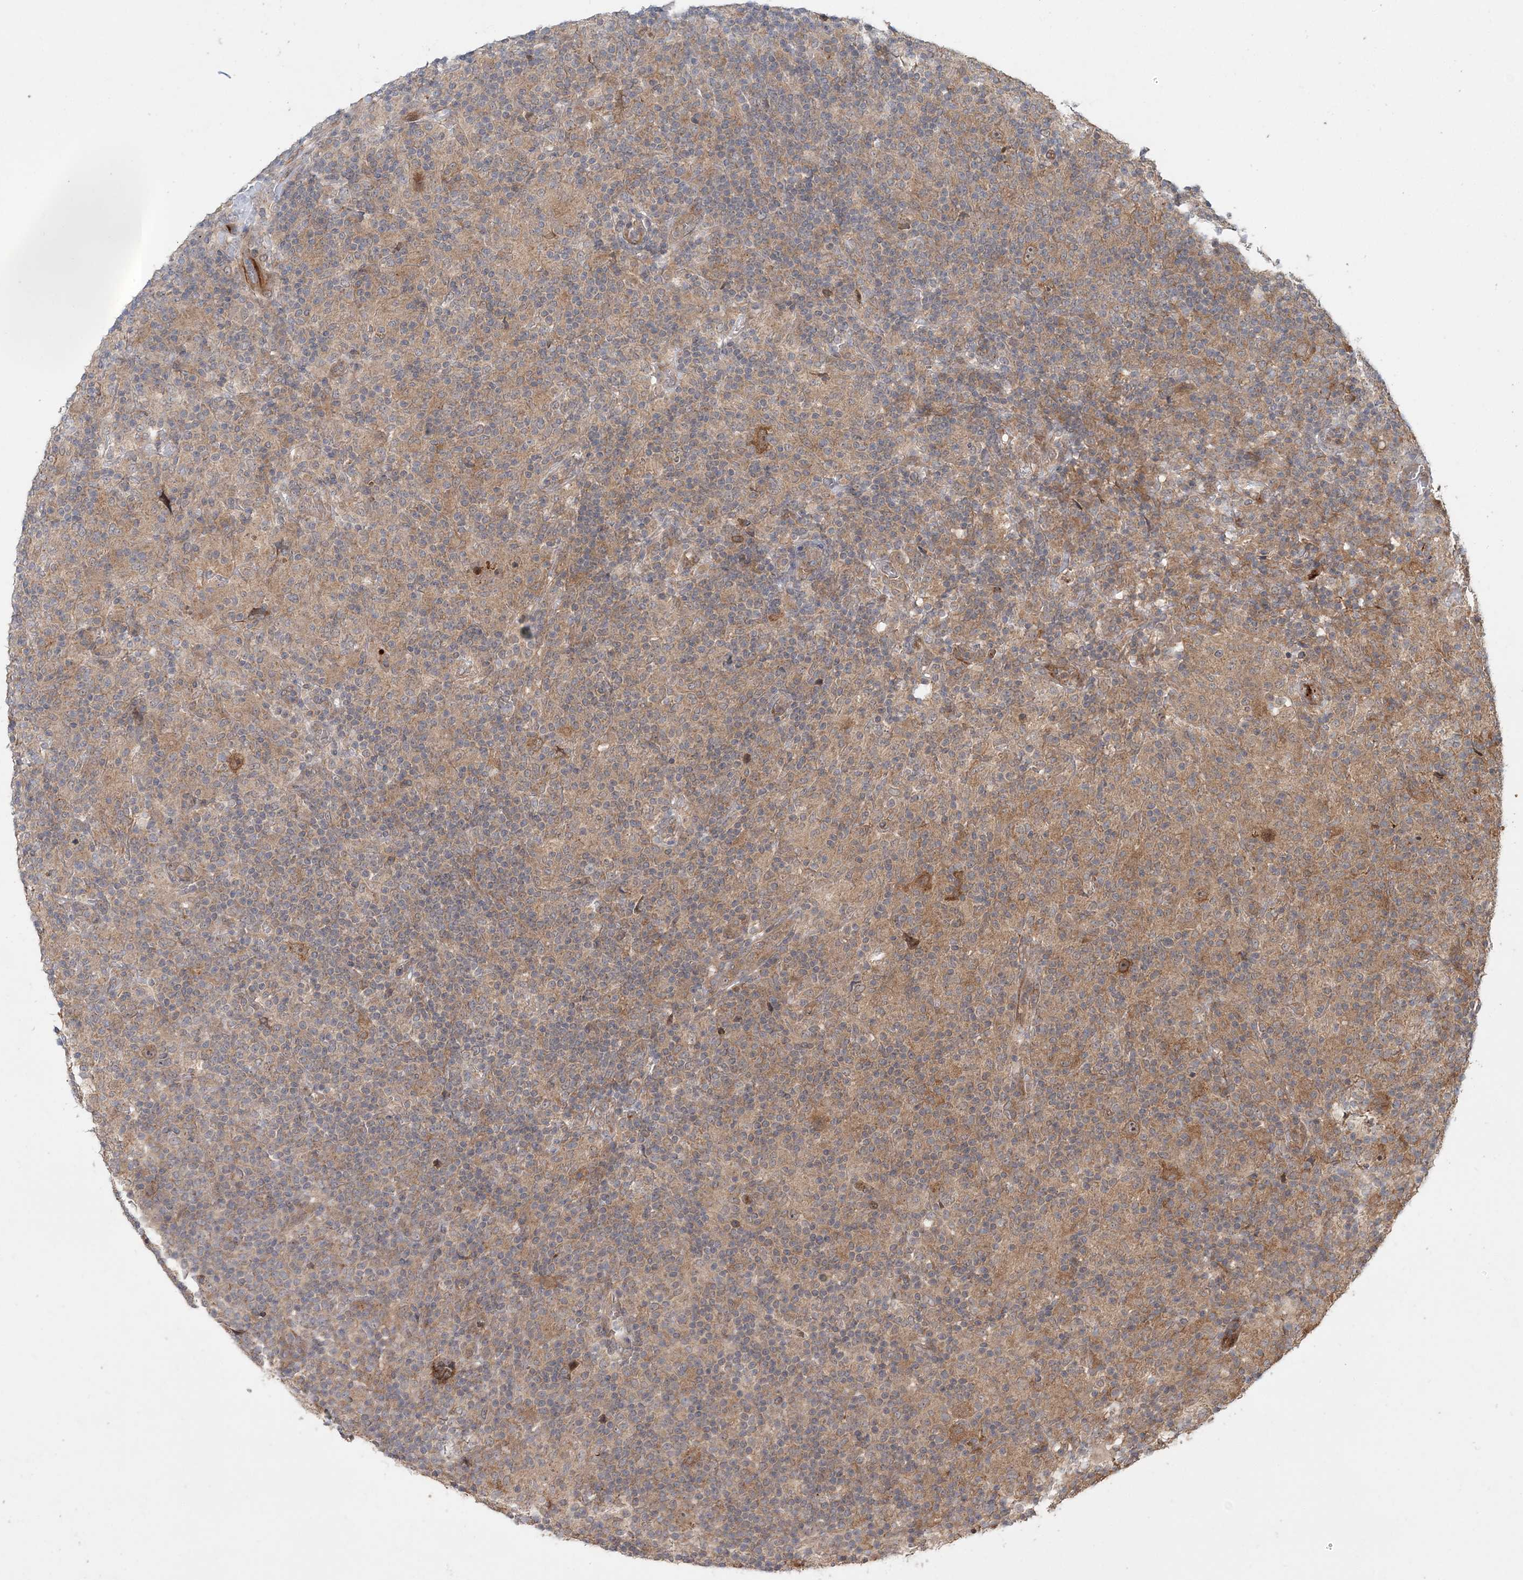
{"staining": {"intensity": "moderate", "quantity": ">75%", "location": "cytoplasmic/membranous"}, "tissue": "lymphoma", "cell_type": "Tumor cells", "image_type": "cancer", "snomed": [{"axis": "morphology", "description": "Hodgkin's disease, NOS"}, {"axis": "topography", "description": "Lymph node"}], "caption": "Immunohistochemistry (IHC) of Hodgkin's disease displays medium levels of moderate cytoplasmic/membranous expression in about >75% of tumor cells.", "gene": "UBTD2", "patient": {"sex": "male", "age": 70}}